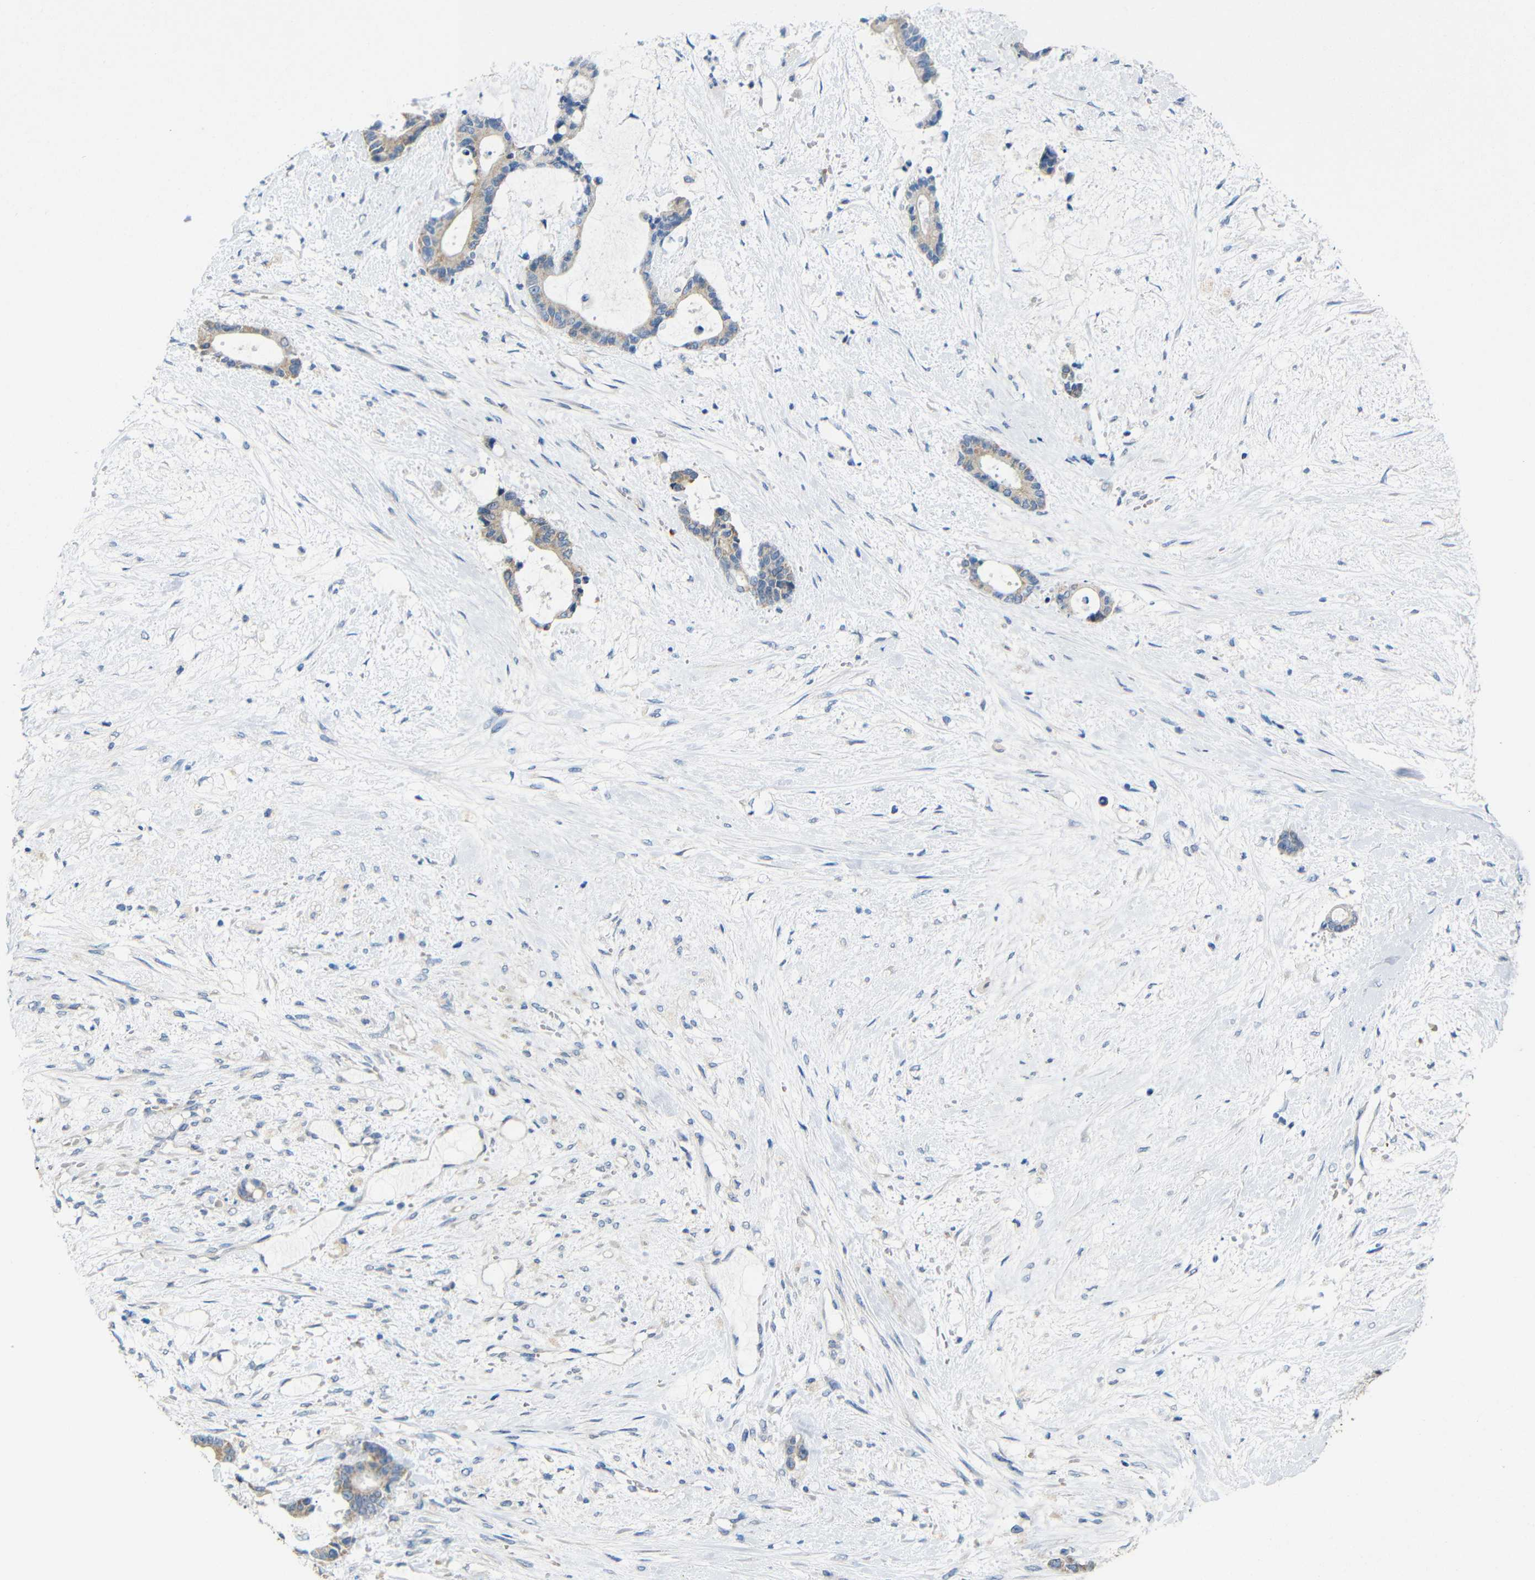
{"staining": {"intensity": "weak", "quantity": ">75%", "location": "cytoplasmic/membranous"}, "tissue": "liver cancer", "cell_type": "Tumor cells", "image_type": "cancer", "snomed": [{"axis": "morphology", "description": "Normal tissue, NOS"}, {"axis": "morphology", "description": "Cholangiocarcinoma"}, {"axis": "topography", "description": "Liver"}, {"axis": "topography", "description": "Peripheral nerve tissue"}], "caption": "The immunohistochemical stain shows weak cytoplasmic/membranous staining in tumor cells of liver cancer tissue.", "gene": "TBC1D32", "patient": {"sex": "female", "age": 73}}